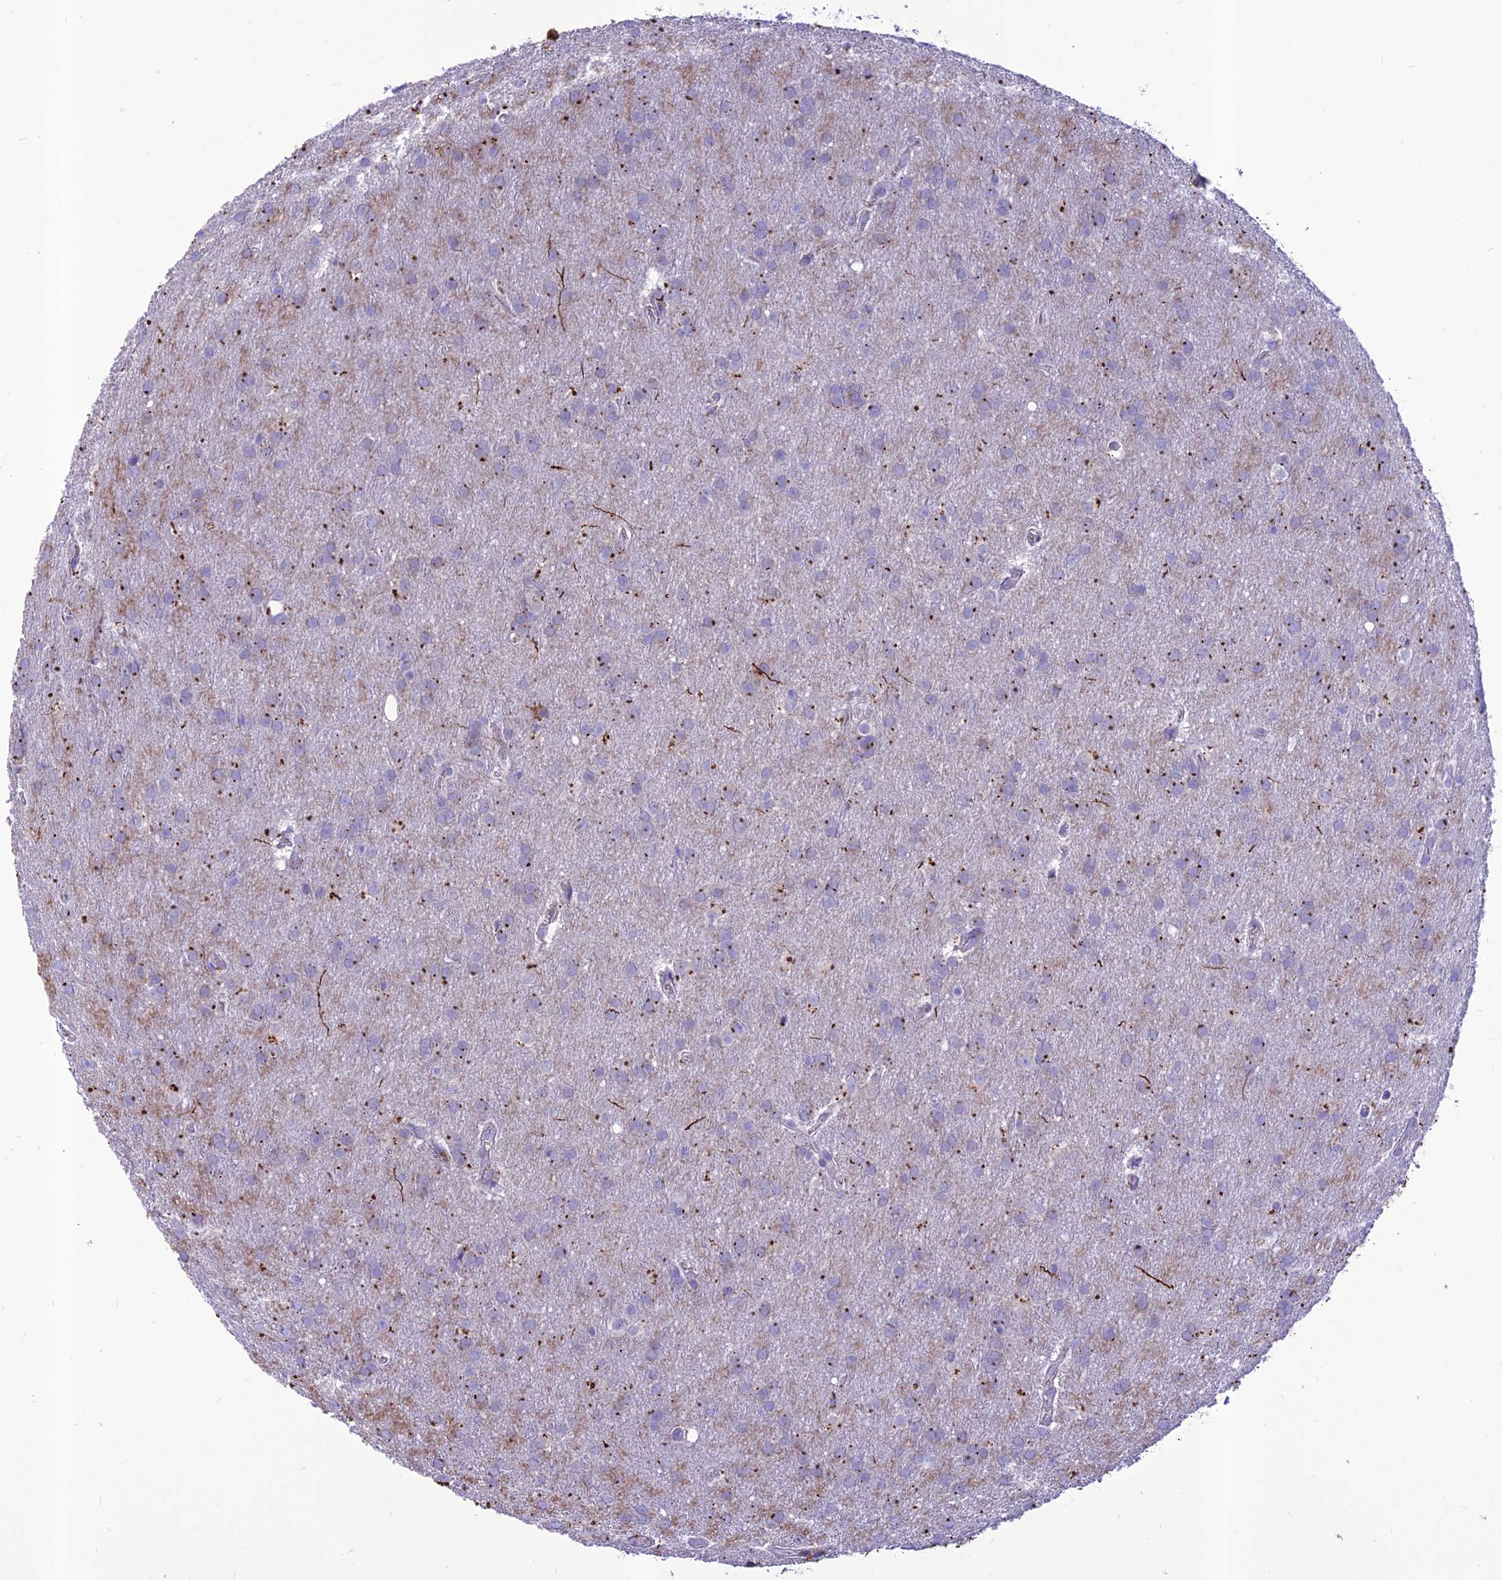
{"staining": {"intensity": "negative", "quantity": "none", "location": "none"}, "tissue": "glioma", "cell_type": "Tumor cells", "image_type": "cancer", "snomed": [{"axis": "morphology", "description": "Glioma, malignant, Low grade"}, {"axis": "topography", "description": "Brain"}], "caption": "An IHC histopathology image of malignant glioma (low-grade) is shown. There is no staining in tumor cells of malignant glioma (low-grade).", "gene": "IFT172", "patient": {"sex": "female", "age": 32}}